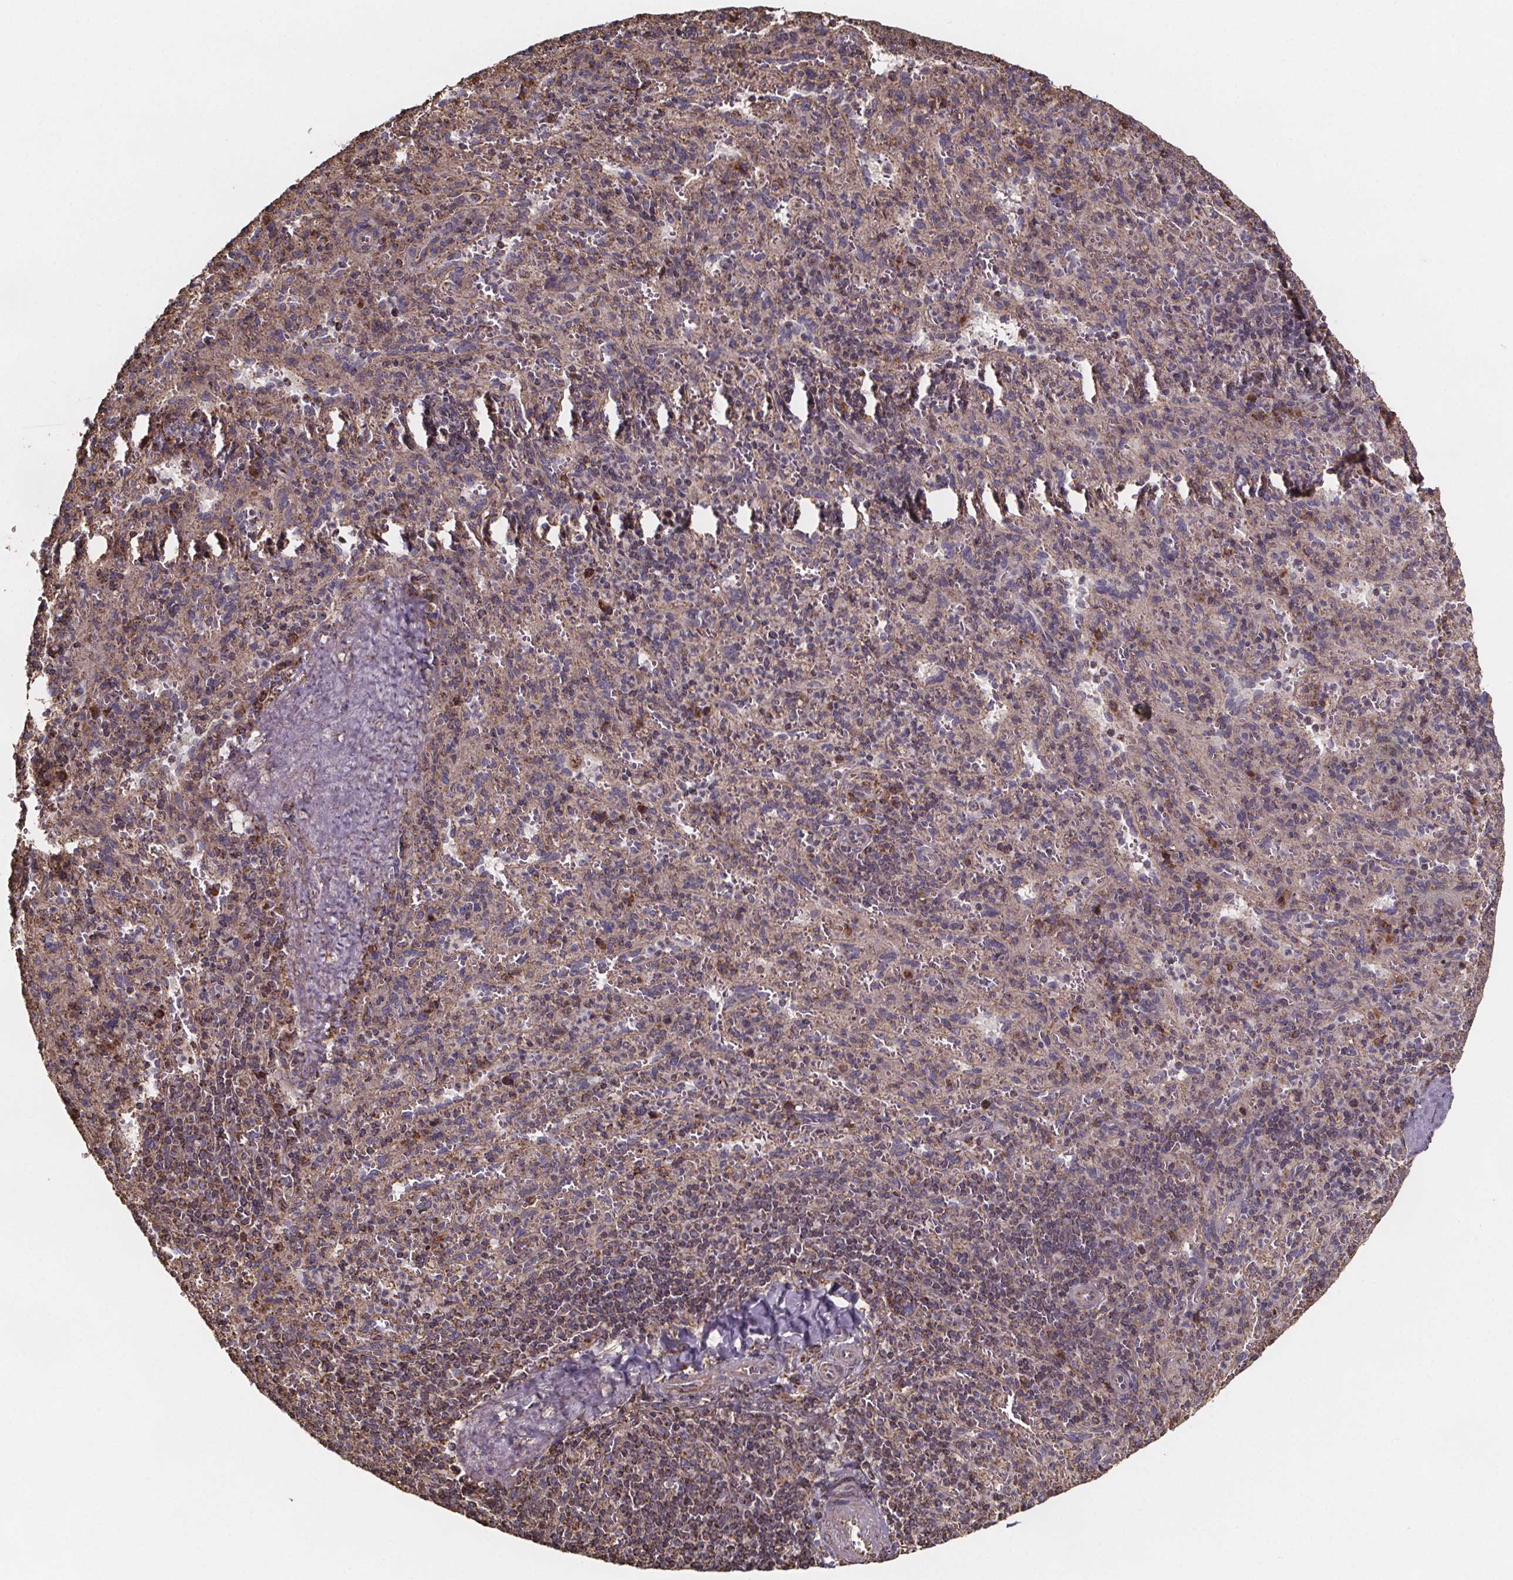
{"staining": {"intensity": "weak", "quantity": "<25%", "location": "cytoplasmic/membranous"}, "tissue": "spleen", "cell_type": "Cells in red pulp", "image_type": "normal", "snomed": [{"axis": "morphology", "description": "Normal tissue, NOS"}, {"axis": "topography", "description": "Spleen"}], "caption": "An immunohistochemistry image of benign spleen is shown. There is no staining in cells in red pulp of spleen.", "gene": "SLC35D2", "patient": {"sex": "male", "age": 57}}